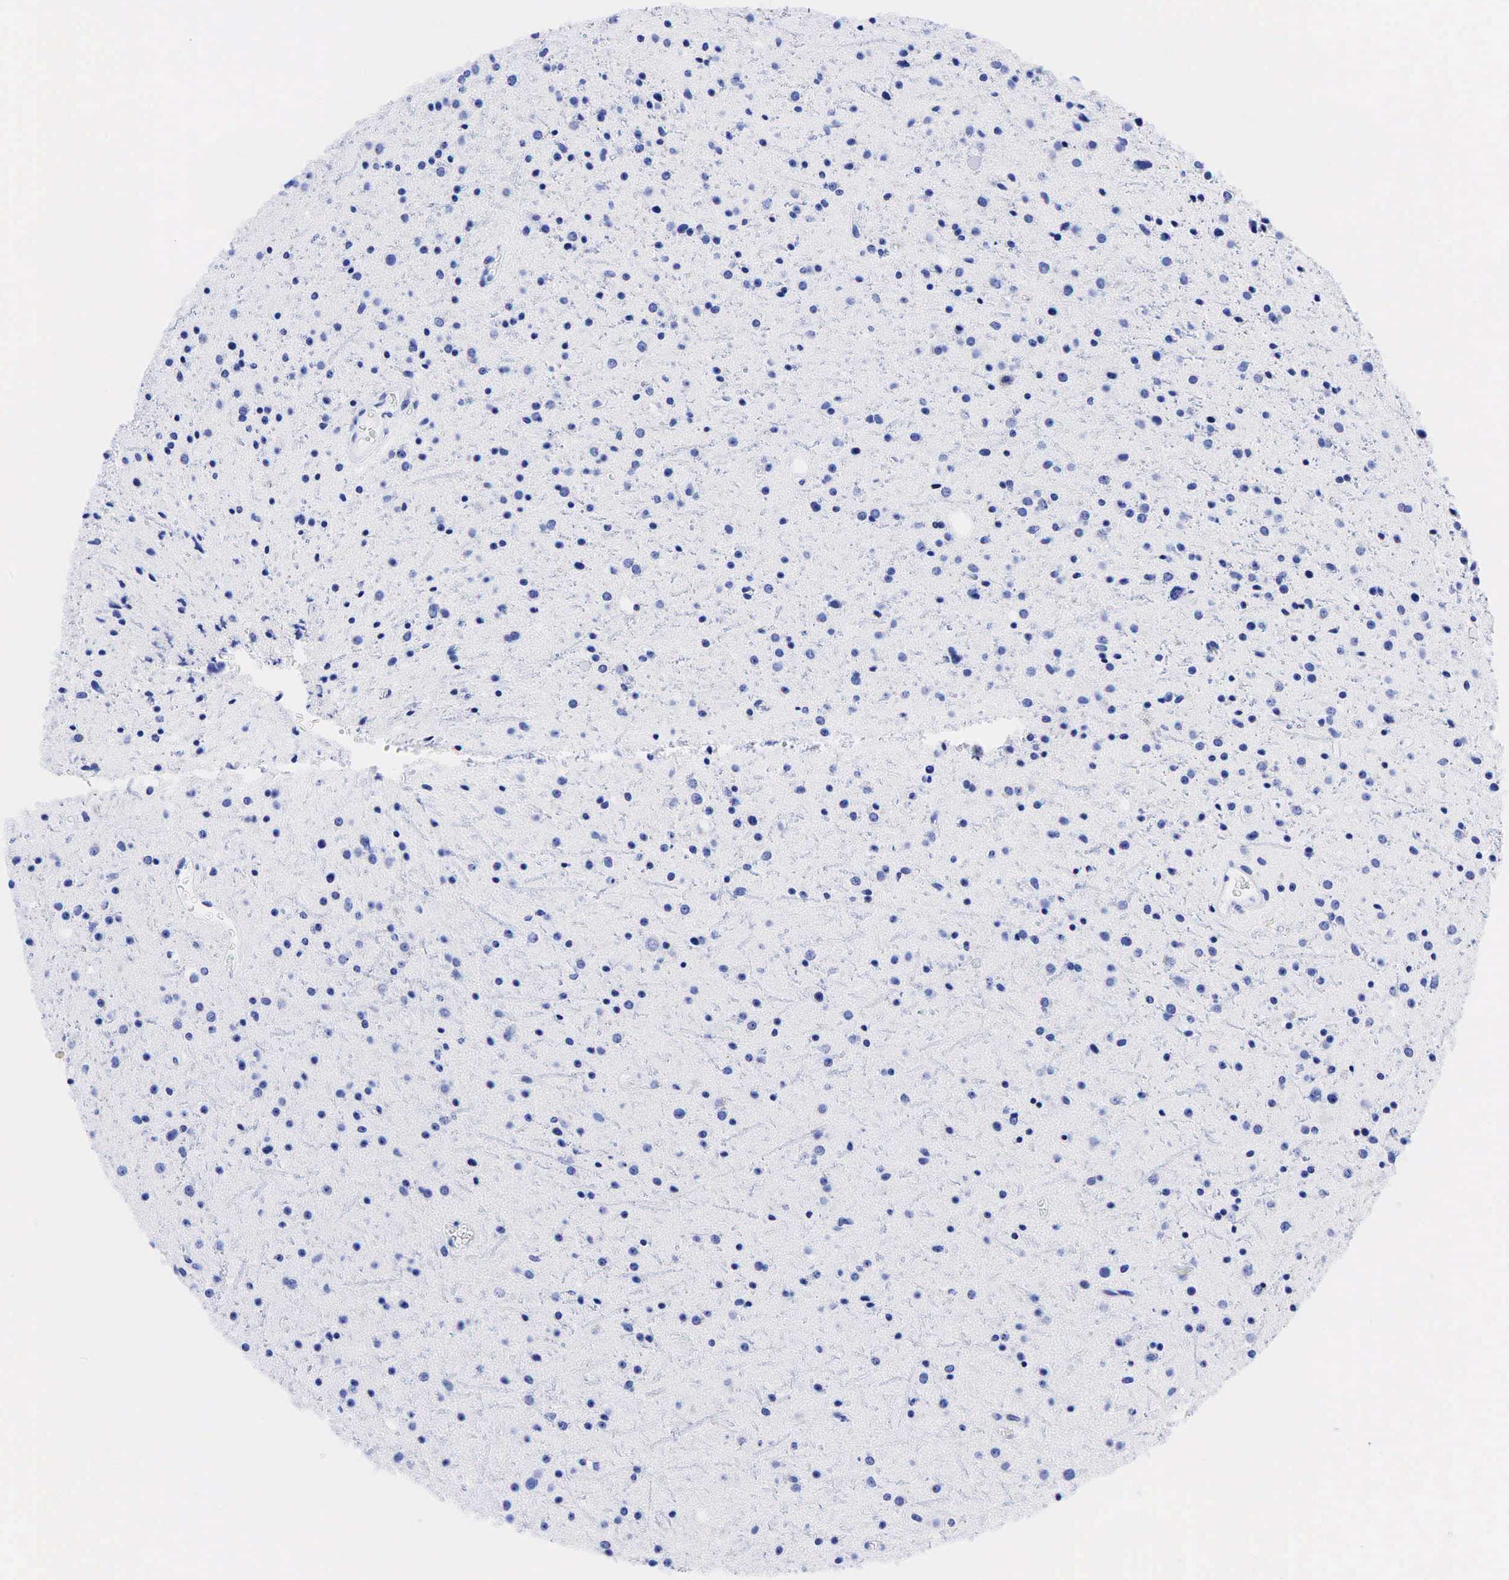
{"staining": {"intensity": "negative", "quantity": "none", "location": "none"}, "tissue": "glioma", "cell_type": "Tumor cells", "image_type": "cancer", "snomed": [{"axis": "morphology", "description": "Glioma, malignant, Low grade"}, {"axis": "topography", "description": "Brain"}], "caption": "The micrograph shows no staining of tumor cells in glioma.", "gene": "CEACAM5", "patient": {"sex": "female", "age": 46}}